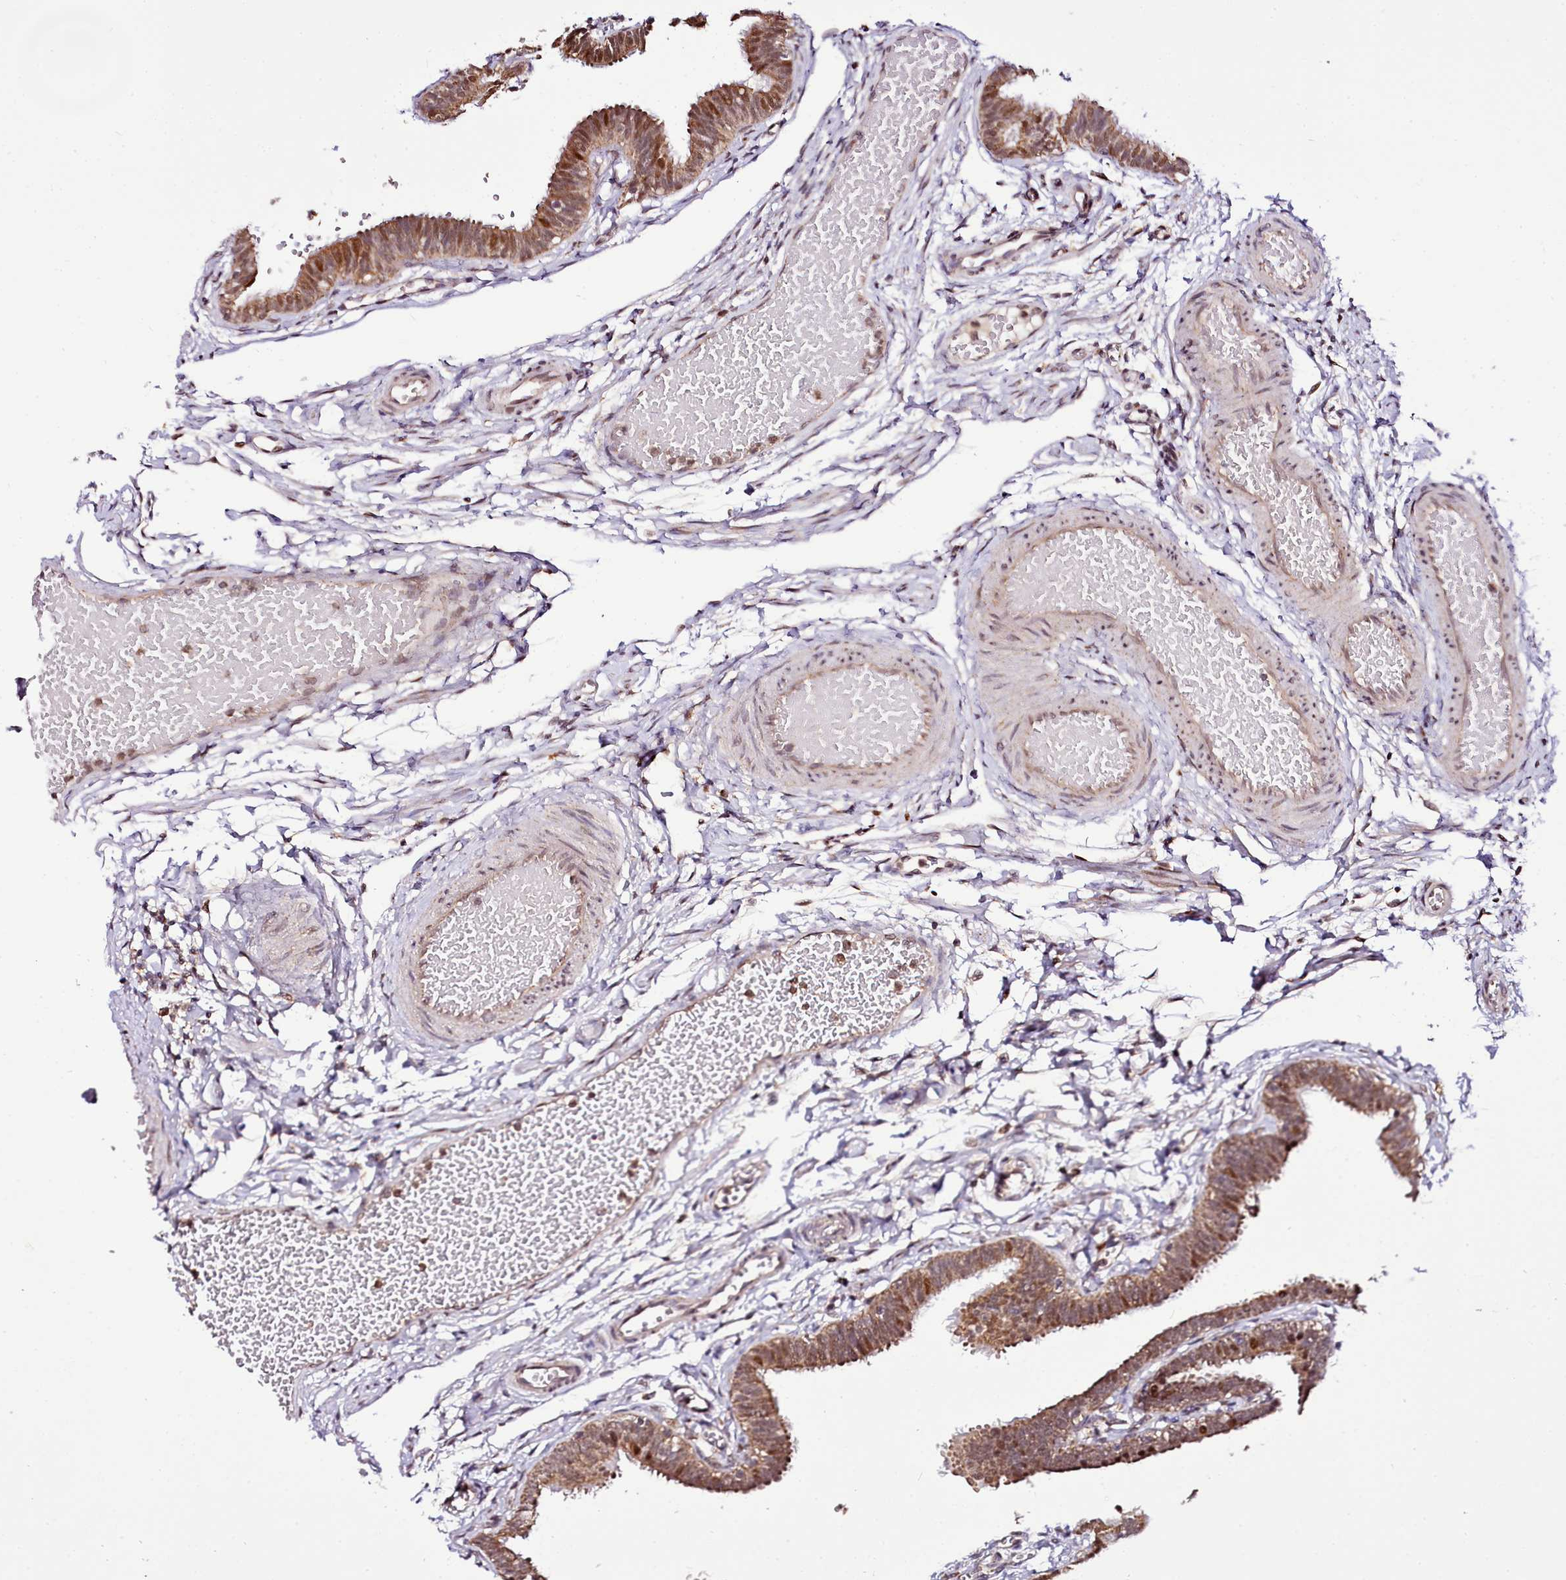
{"staining": {"intensity": "strong", "quantity": ">75%", "location": "cytoplasmic/membranous,nuclear"}, "tissue": "fallopian tube", "cell_type": "Glandular cells", "image_type": "normal", "snomed": [{"axis": "morphology", "description": "Normal tissue, NOS"}, {"axis": "topography", "description": "Fallopian tube"}, {"axis": "topography", "description": "Ovary"}], "caption": "Immunohistochemistry micrograph of benign fallopian tube stained for a protein (brown), which exhibits high levels of strong cytoplasmic/membranous,nuclear staining in about >75% of glandular cells.", "gene": "EDIL3", "patient": {"sex": "female", "age": 23}}